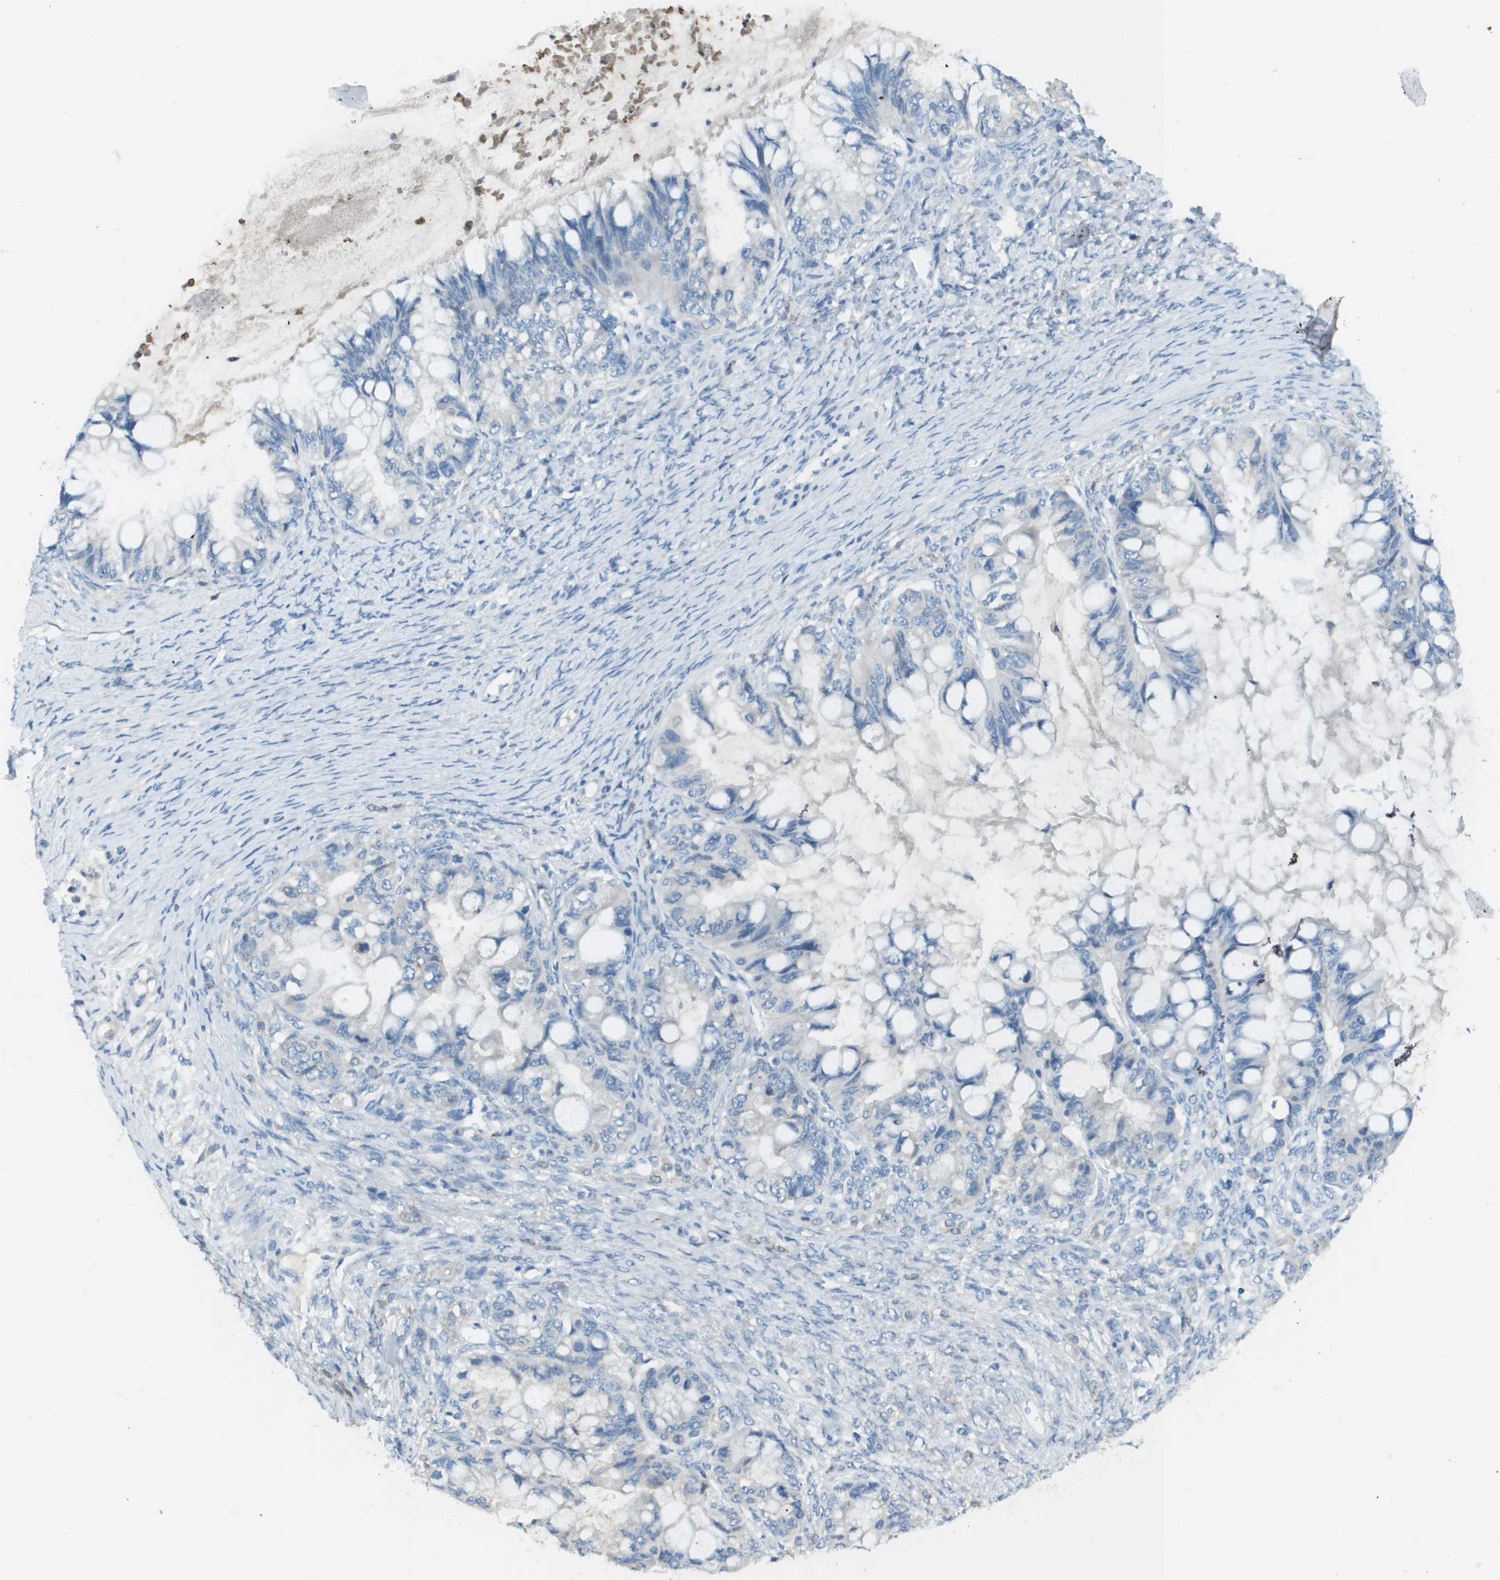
{"staining": {"intensity": "negative", "quantity": "none", "location": "none"}, "tissue": "ovarian cancer", "cell_type": "Tumor cells", "image_type": "cancer", "snomed": [{"axis": "morphology", "description": "Cystadenocarcinoma, mucinous, NOS"}, {"axis": "topography", "description": "Ovary"}], "caption": "An image of mucinous cystadenocarcinoma (ovarian) stained for a protein displays no brown staining in tumor cells. (Immunohistochemistry, brightfield microscopy, high magnification).", "gene": "PTGDR2", "patient": {"sex": "female", "age": 80}}